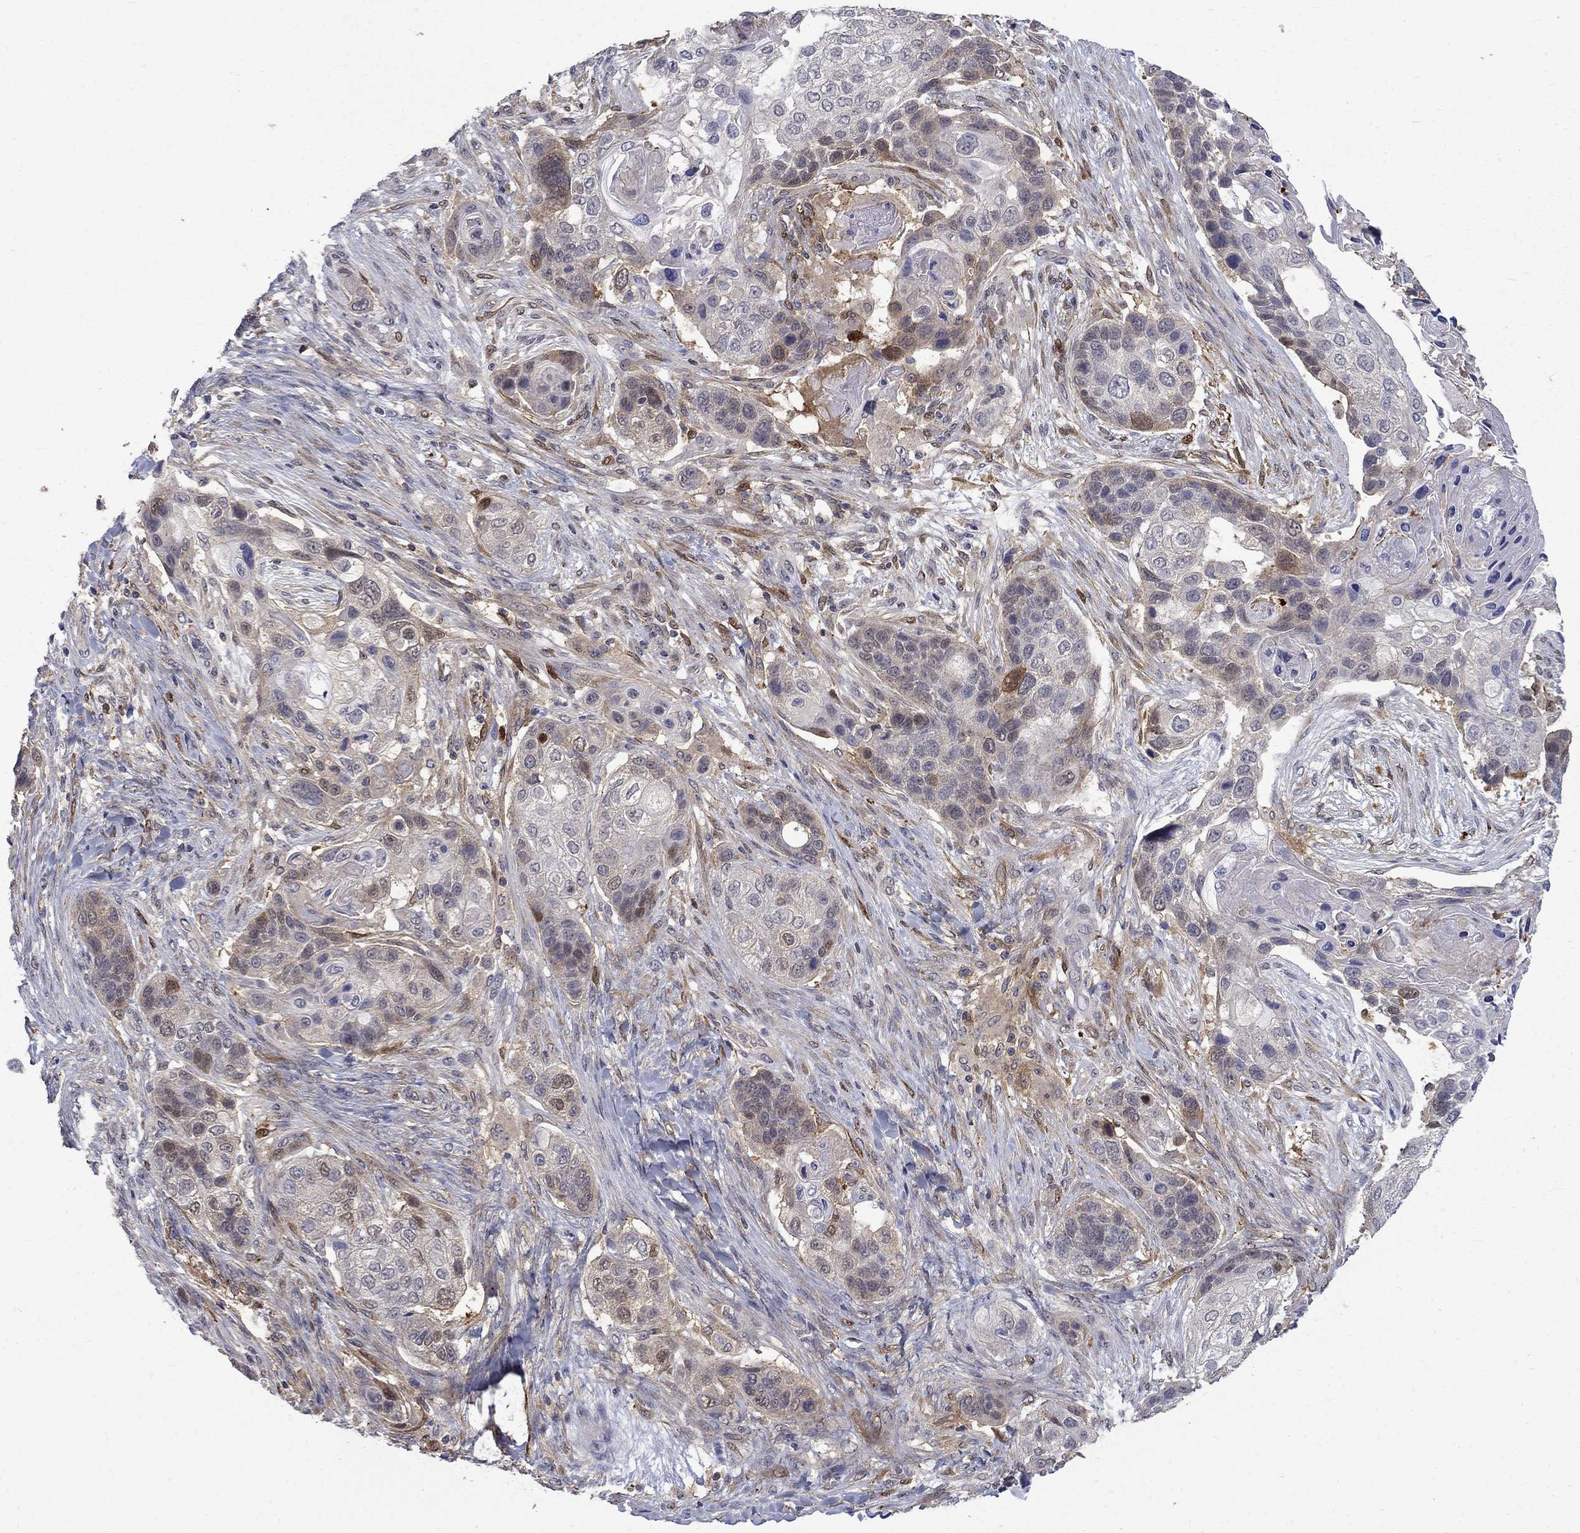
{"staining": {"intensity": "moderate", "quantity": "<25%", "location": "cytoplasmic/membranous"}, "tissue": "lung cancer", "cell_type": "Tumor cells", "image_type": "cancer", "snomed": [{"axis": "morphology", "description": "Squamous cell carcinoma, NOS"}, {"axis": "topography", "description": "Lung"}], "caption": "Protein expression analysis of squamous cell carcinoma (lung) displays moderate cytoplasmic/membranous staining in about <25% of tumor cells.", "gene": "PCBP3", "patient": {"sex": "male", "age": 69}}